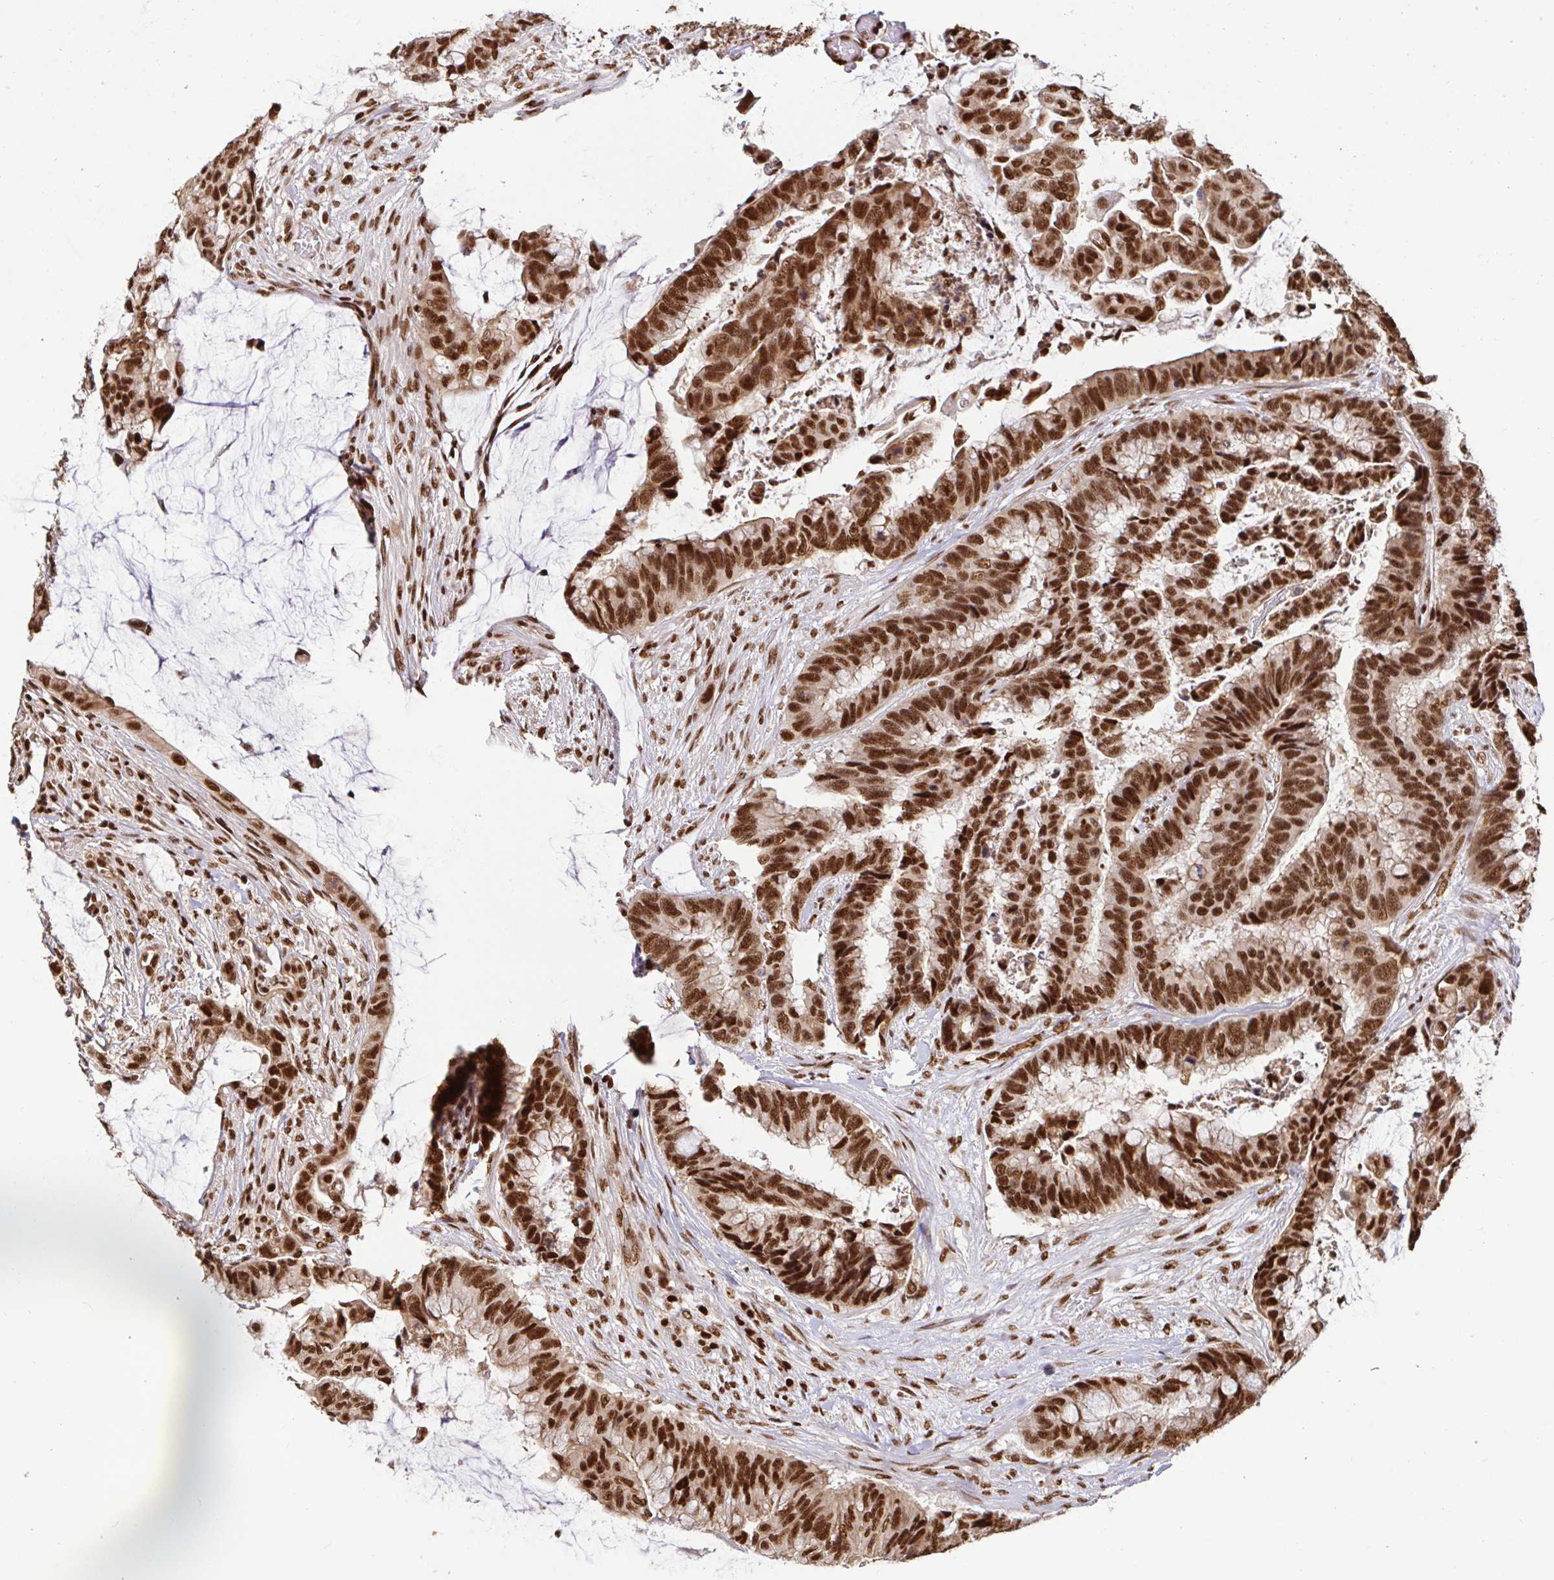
{"staining": {"intensity": "strong", "quantity": ">75%", "location": "nuclear"}, "tissue": "colorectal cancer", "cell_type": "Tumor cells", "image_type": "cancer", "snomed": [{"axis": "morphology", "description": "Adenocarcinoma, NOS"}, {"axis": "topography", "description": "Rectum"}], "caption": "Protein expression analysis of human adenocarcinoma (colorectal) reveals strong nuclear expression in approximately >75% of tumor cells.", "gene": "SP3", "patient": {"sex": "female", "age": 59}}